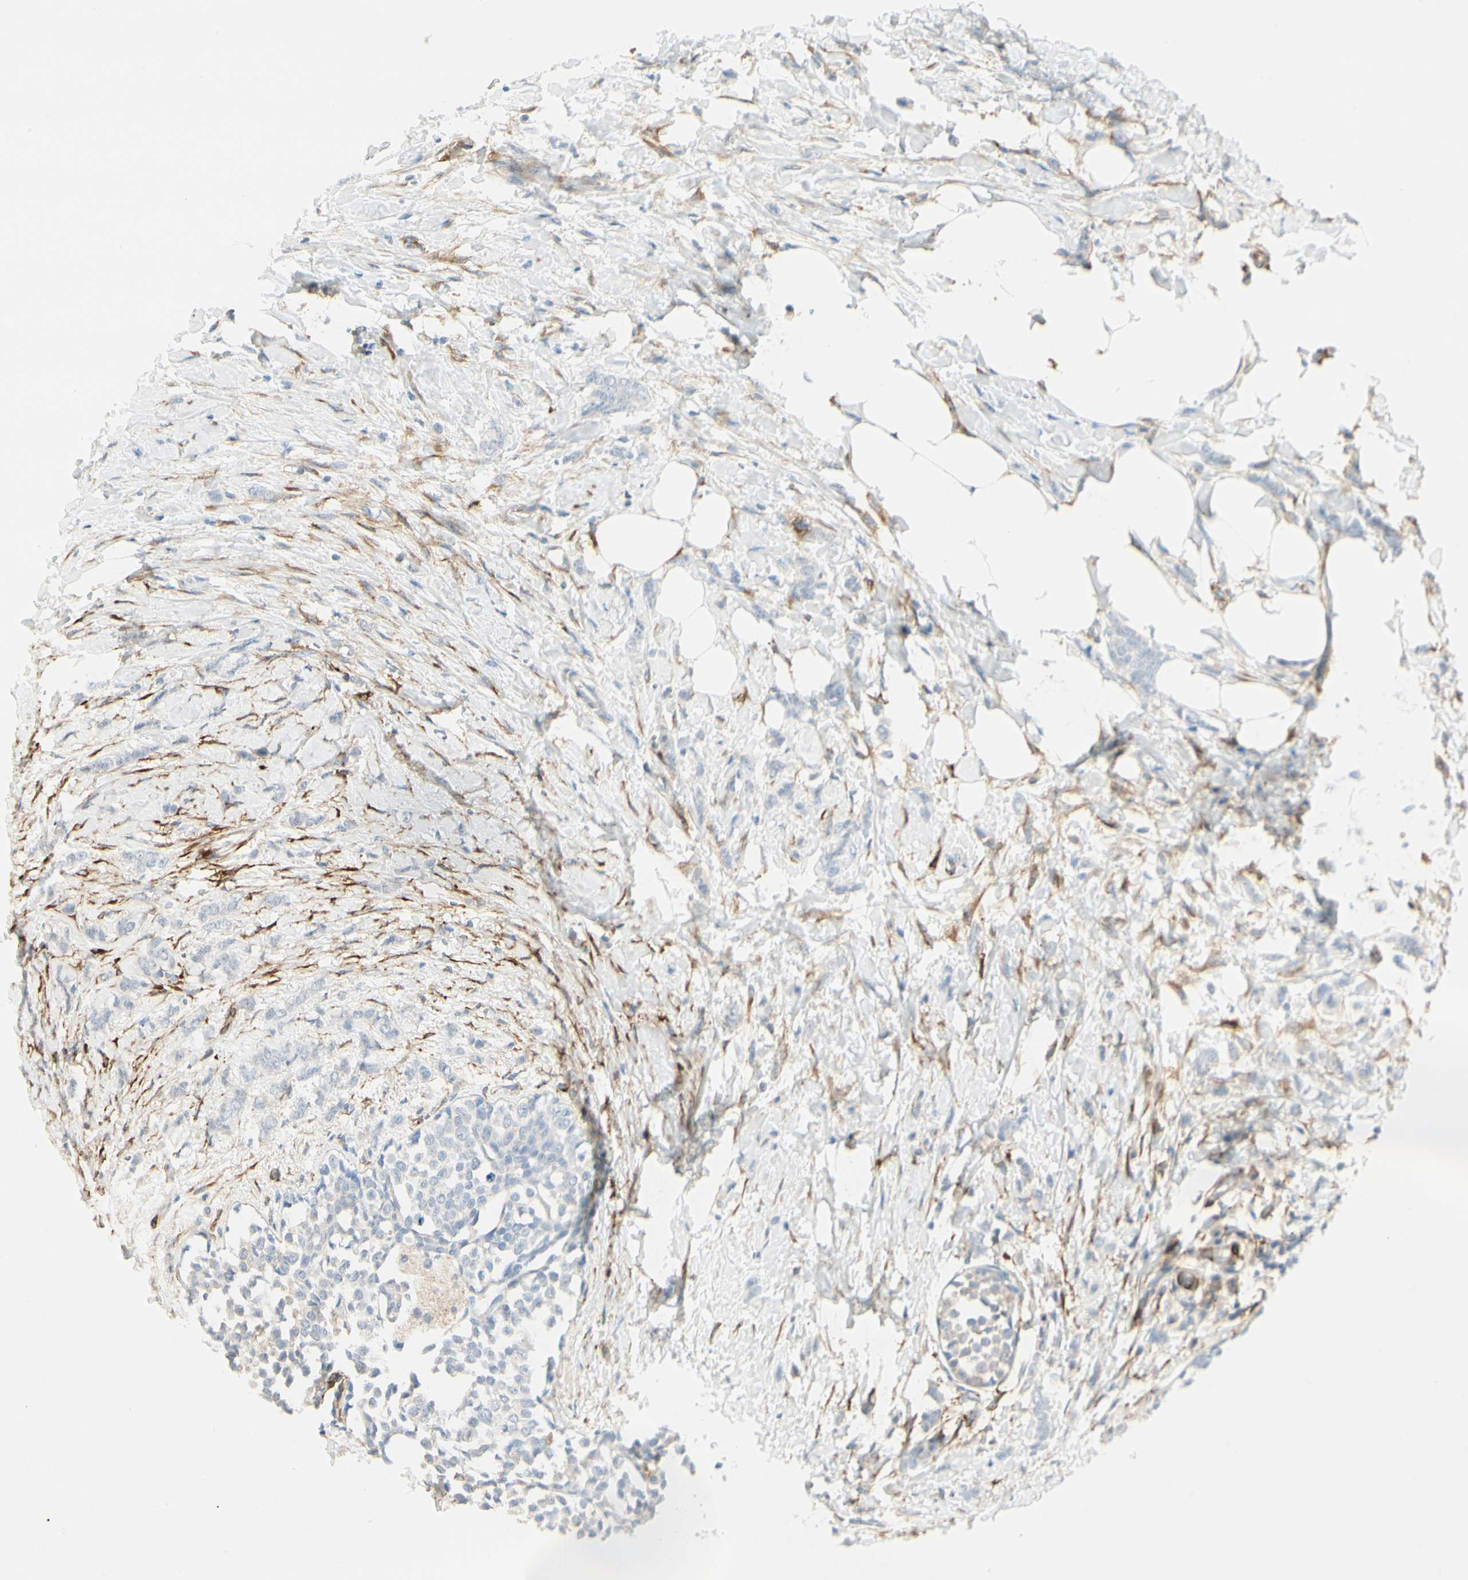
{"staining": {"intensity": "negative", "quantity": "none", "location": "none"}, "tissue": "breast cancer", "cell_type": "Tumor cells", "image_type": "cancer", "snomed": [{"axis": "morphology", "description": "Lobular carcinoma, in situ"}, {"axis": "morphology", "description": "Lobular carcinoma"}, {"axis": "topography", "description": "Breast"}], "caption": "The image shows no significant staining in tumor cells of breast cancer.", "gene": "AMPH", "patient": {"sex": "female", "age": 41}}